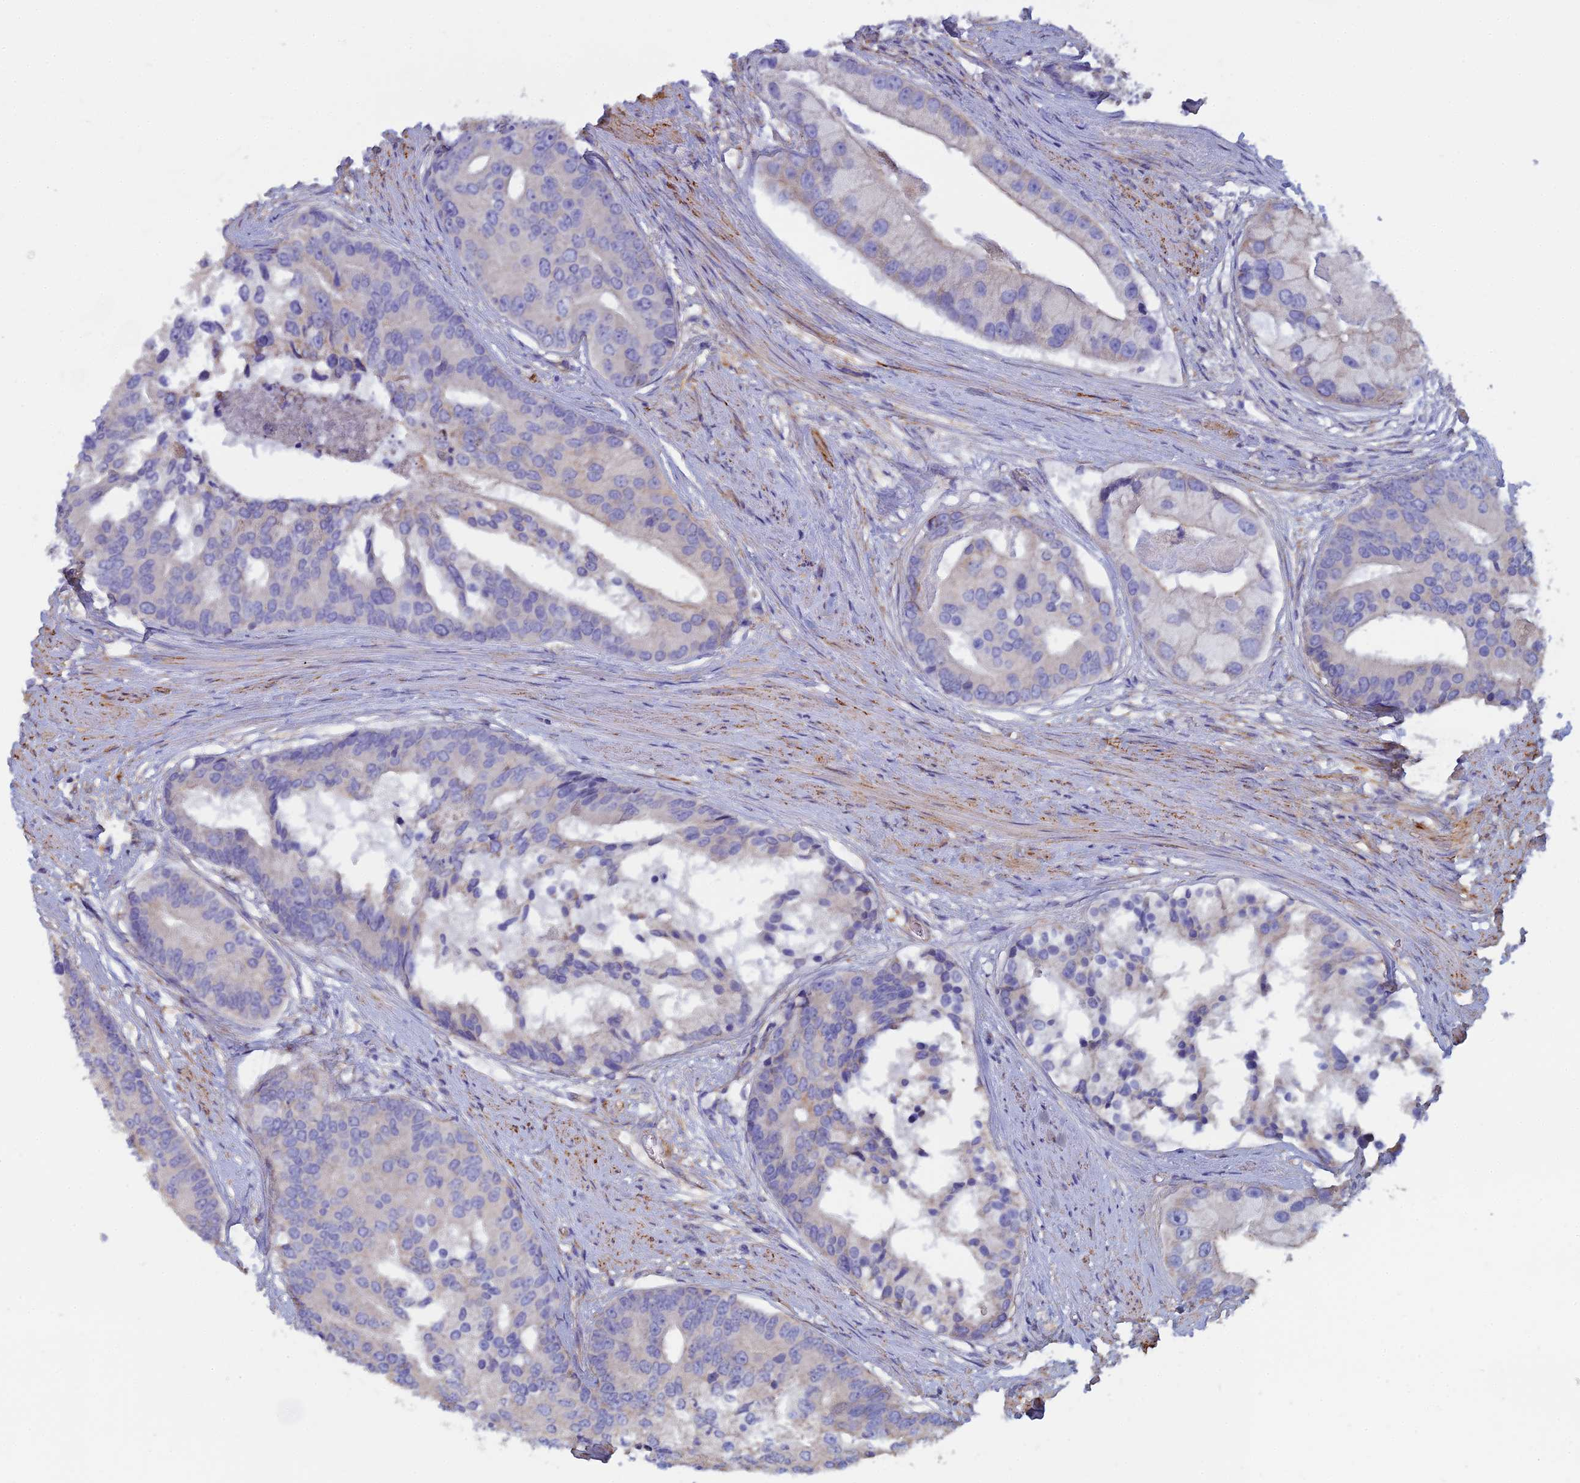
{"staining": {"intensity": "negative", "quantity": "none", "location": "none"}, "tissue": "prostate cancer", "cell_type": "Tumor cells", "image_type": "cancer", "snomed": [{"axis": "morphology", "description": "Adenocarcinoma, High grade"}, {"axis": "topography", "description": "Prostate"}], "caption": "A high-resolution micrograph shows IHC staining of prostate high-grade adenocarcinoma, which demonstrates no significant positivity in tumor cells.", "gene": "PCDHA5", "patient": {"sex": "male", "age": 62}}